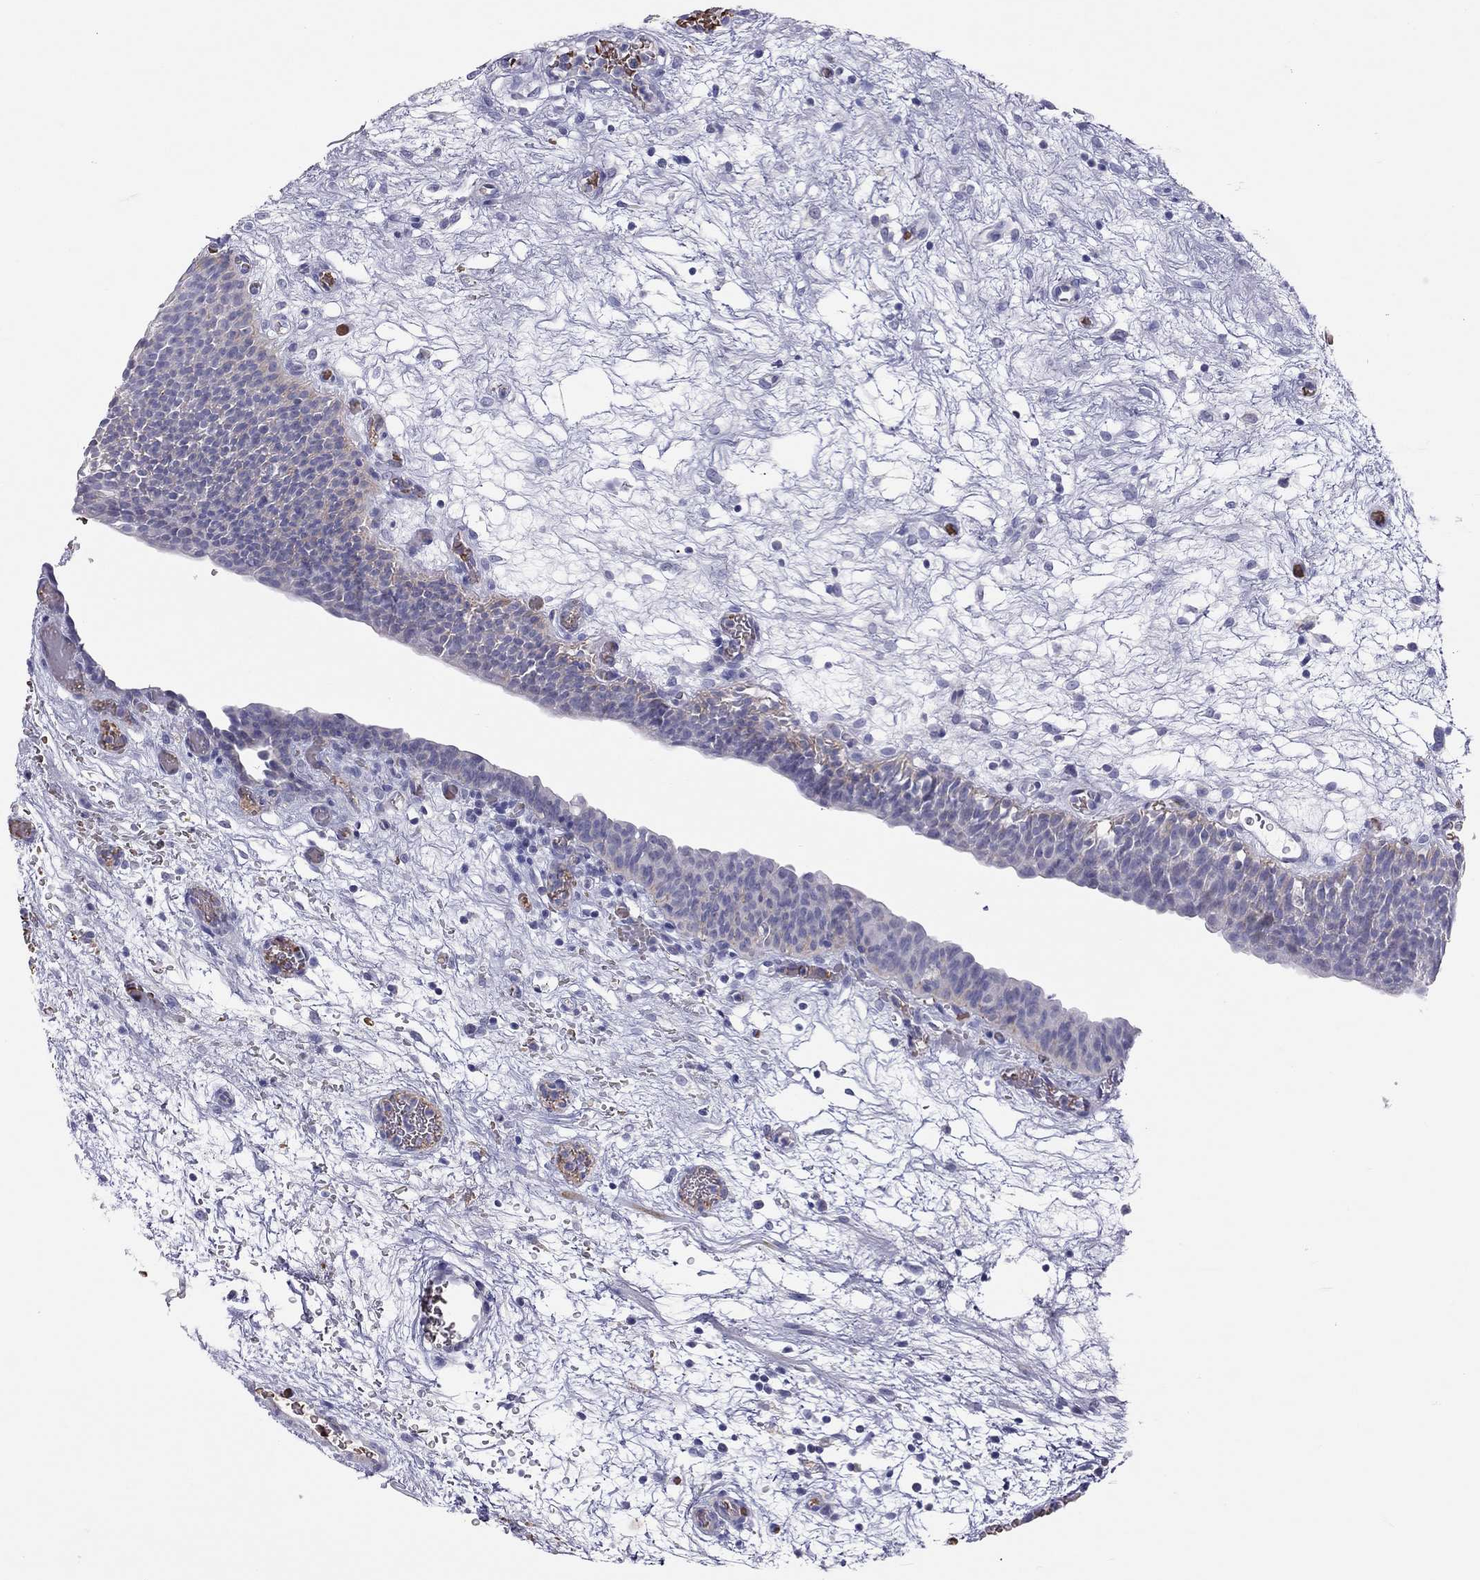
{"staining": {"intensity": "negative", "quantity": "none", "location": "none"}, "tissue": "urinary bladder", "cell_type": "Urothelial cells", "image_type": "normal", "snomed": [{"axis": "morphology", "description": "Normal tissue, NOS"}, {"axis": "topography", "description": "Urinary bladder"}], "caption": "Immunohistochemistry histopathology image of benign human urinary bladder stained for a protein (brown), which displays no staining in urothelial cells. (Brightfield microscopy of DAB (3,3'-diaminobenzidine) IHC at high magnification).", "gene": "FRMD1", "patient": {"sex": "male", "age": 76}}